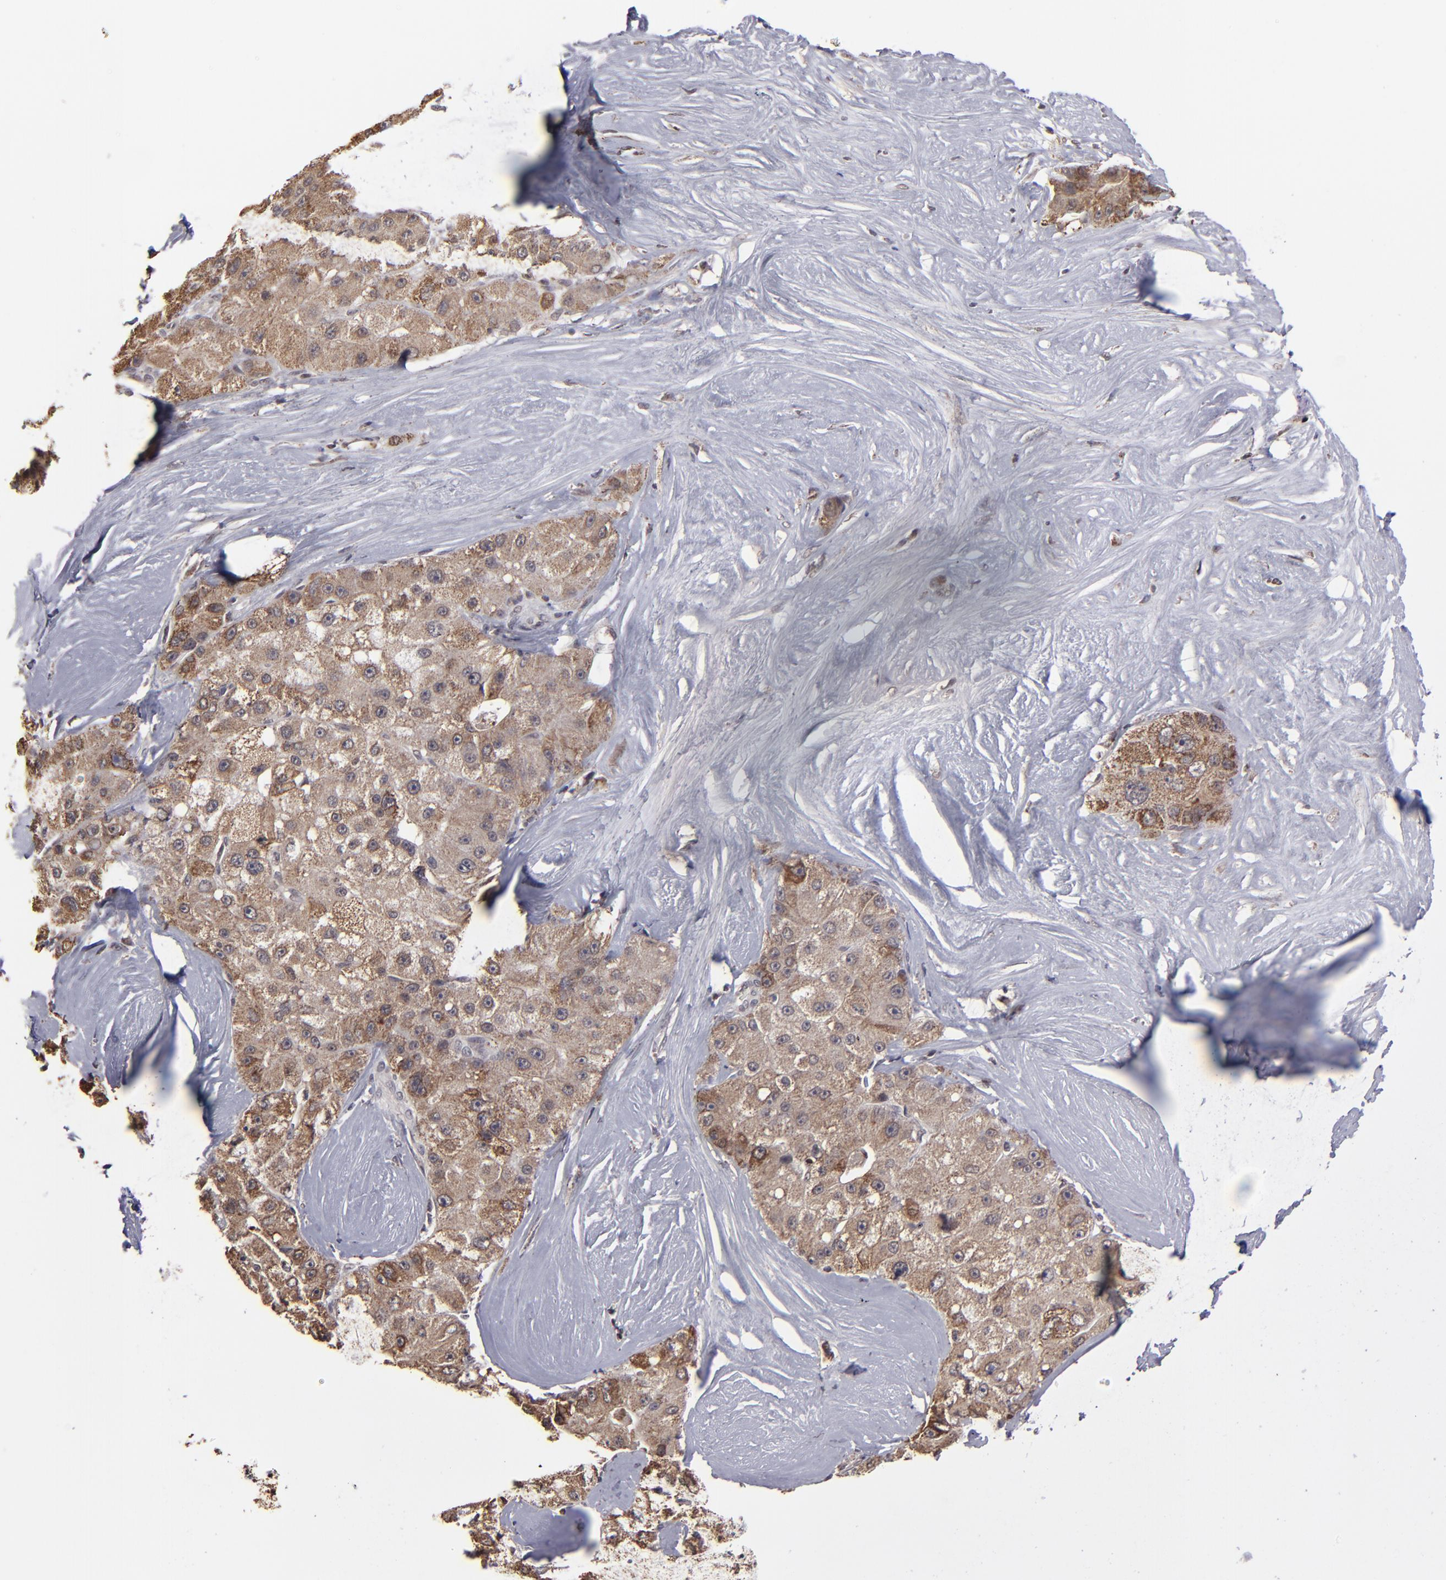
{"staining": {"intensity": "moderate", "quantity": "<25%", "location": "cytoplasmic/membranous"}, "tissue": "liver cancer", "cell_type": "Tumor cells", "image_type": "cancer", "snomed": [{"axis": "morphology", "description": "Carcinoma, Hepatocellular, NOS"}, {"axis": "topography", "description": "Liver"}], "caption": "Protein staining of liver cancer tissue exhibits moderate cytoplasmic/membranous staining in approximately <25% of tumor cells.", "gene": "SLC15A1", "patient": {"sex": "male", "age": 80}}